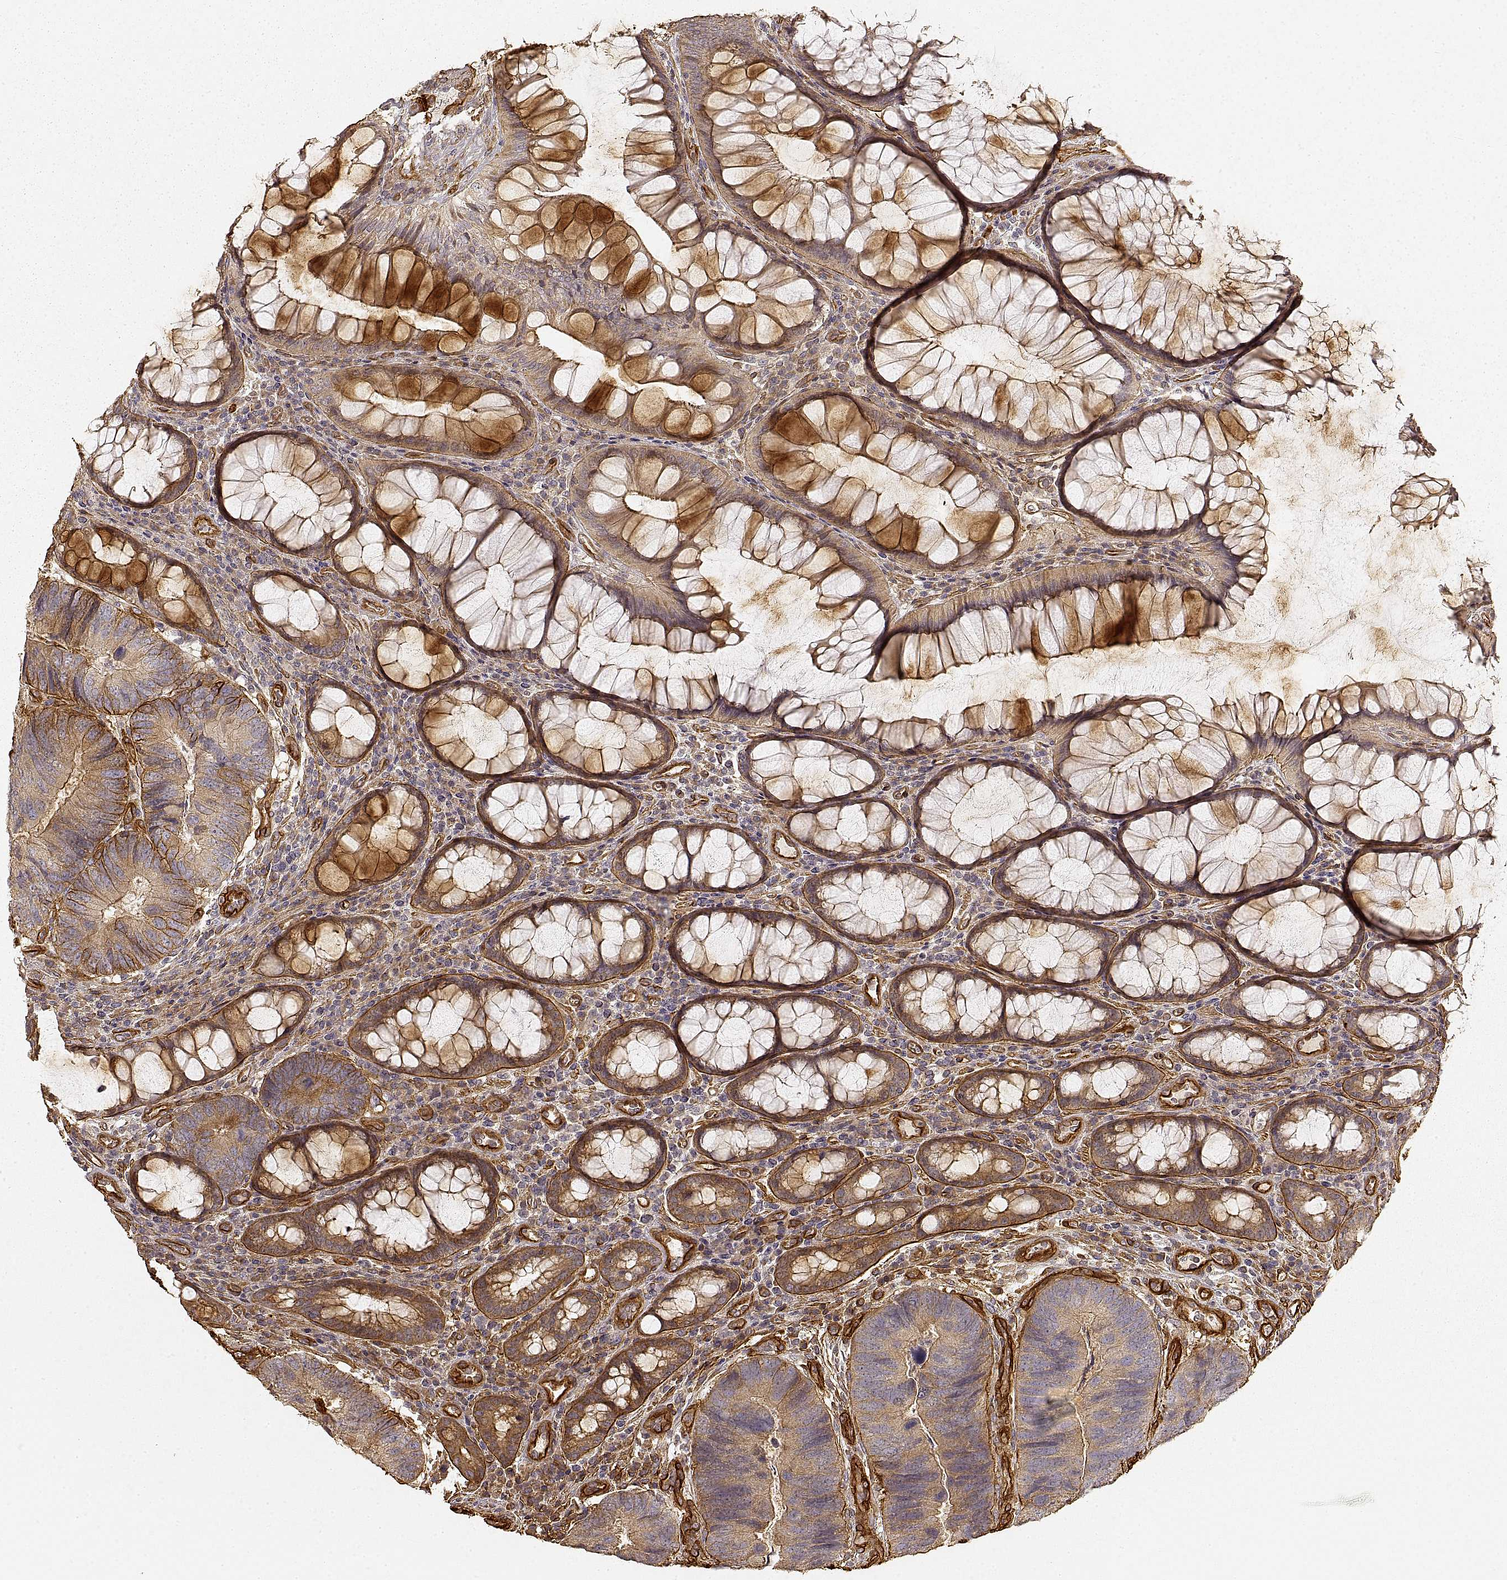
{"staining": {"intensity": "moderate", "quantity": "25%-75%", "location": "cytoplasmic/membranous"}, "tissue": "colorectal cancer", "cell_type": "Tumor cells", "image_type": "cancer", "snomed": [{"axis": "morphology", "description": "Adenocarcinoma, NOS"}, {"axis": "topography", "description": "Colon"}], "caption": "Colorectal cancer (adenocarcinoma) stained with DAB (3,3'-diaminobenzidine) immunohistochemistry (IHC) reveals medium levels of moderate cytoplasmic/membranous positivity in about 25%-75% of tumor cells.", "gene": "LAMA4", "patient": {"sex": "female", "age": 67}}